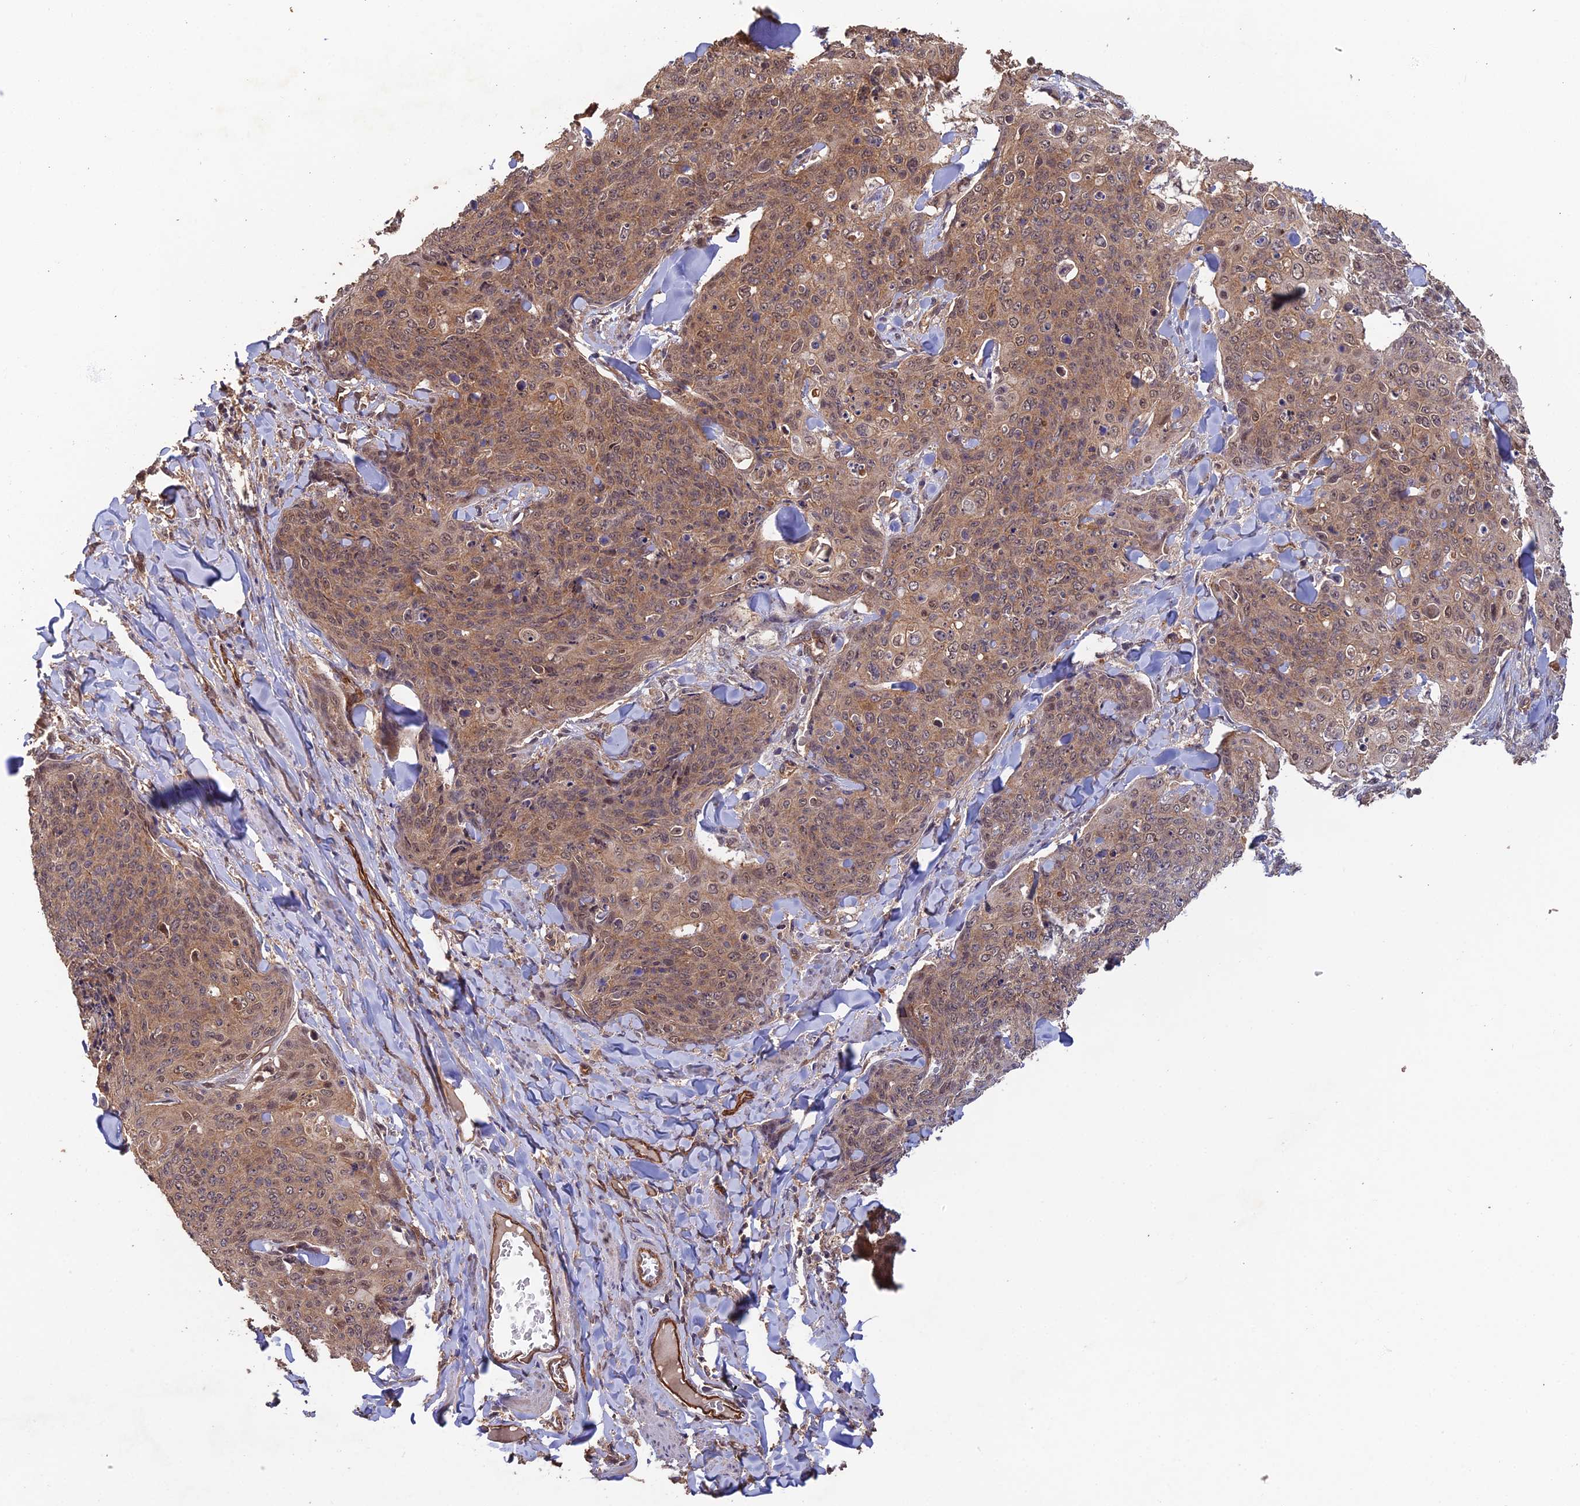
{"staining": {"intensity": "moderate", "quantity": ">75%", "location": "cytoplasmic/membranous,nuclear"}, "tissue": "skin cancer", "cell_type": "Tumor cells", "image_type": "cancer", "snomed": [{"axis": "morphology", "description": "Squamous cell carcinoma, NOS"}, {"axis": "topography", "description": "Skin"}, {"axis": "topography", "description": "Vulva"}], "caption": "Immunohistochemical staining of skin cancer (squamous cell carcinoma) shows moderate cytoplasmic/membranous and nuclear protein expression in approximately >75% of tumor cells.", "gene": "RALGAPA2", "patient": {"sex": "female", "age": 85}}